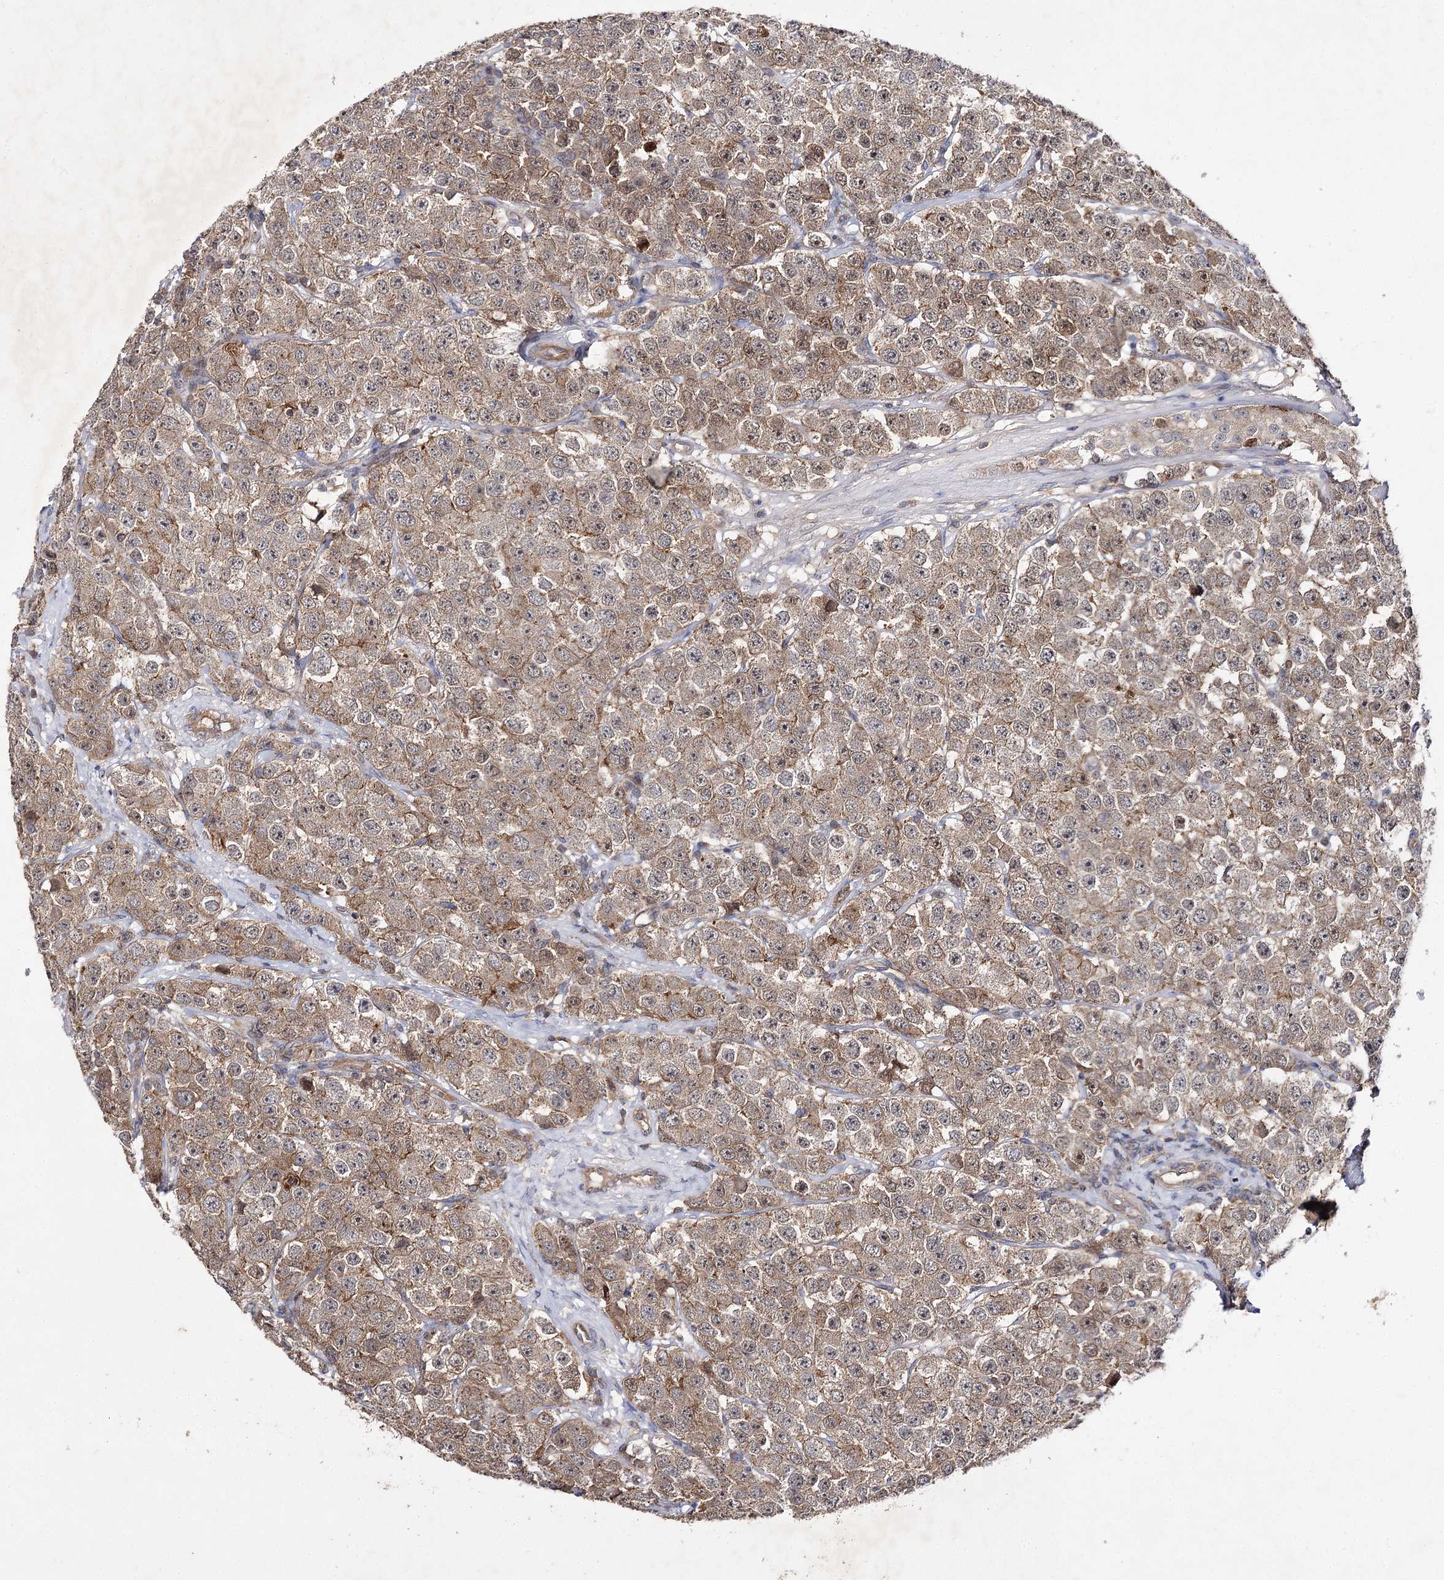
{"staining": {"intensity": "moderate", "quantity": ">75%", "location": "cytoplasmic/membranous"}, "tissue": "testis cancer", "cell_type": "Tumor cells", "image_type": "cancer", "snomed": [{"axis": "morphology", "description": "Seminoma, NOS"}, {"axis": "topography", "description": "Testis"}], "caption": "Moderate cytoplasmic/membranous protein staining is appreciated in approximately >75% of tumor cells in testis cancer.", "gene": "BCR", "patient": {"sex": "male", "age": 28}}